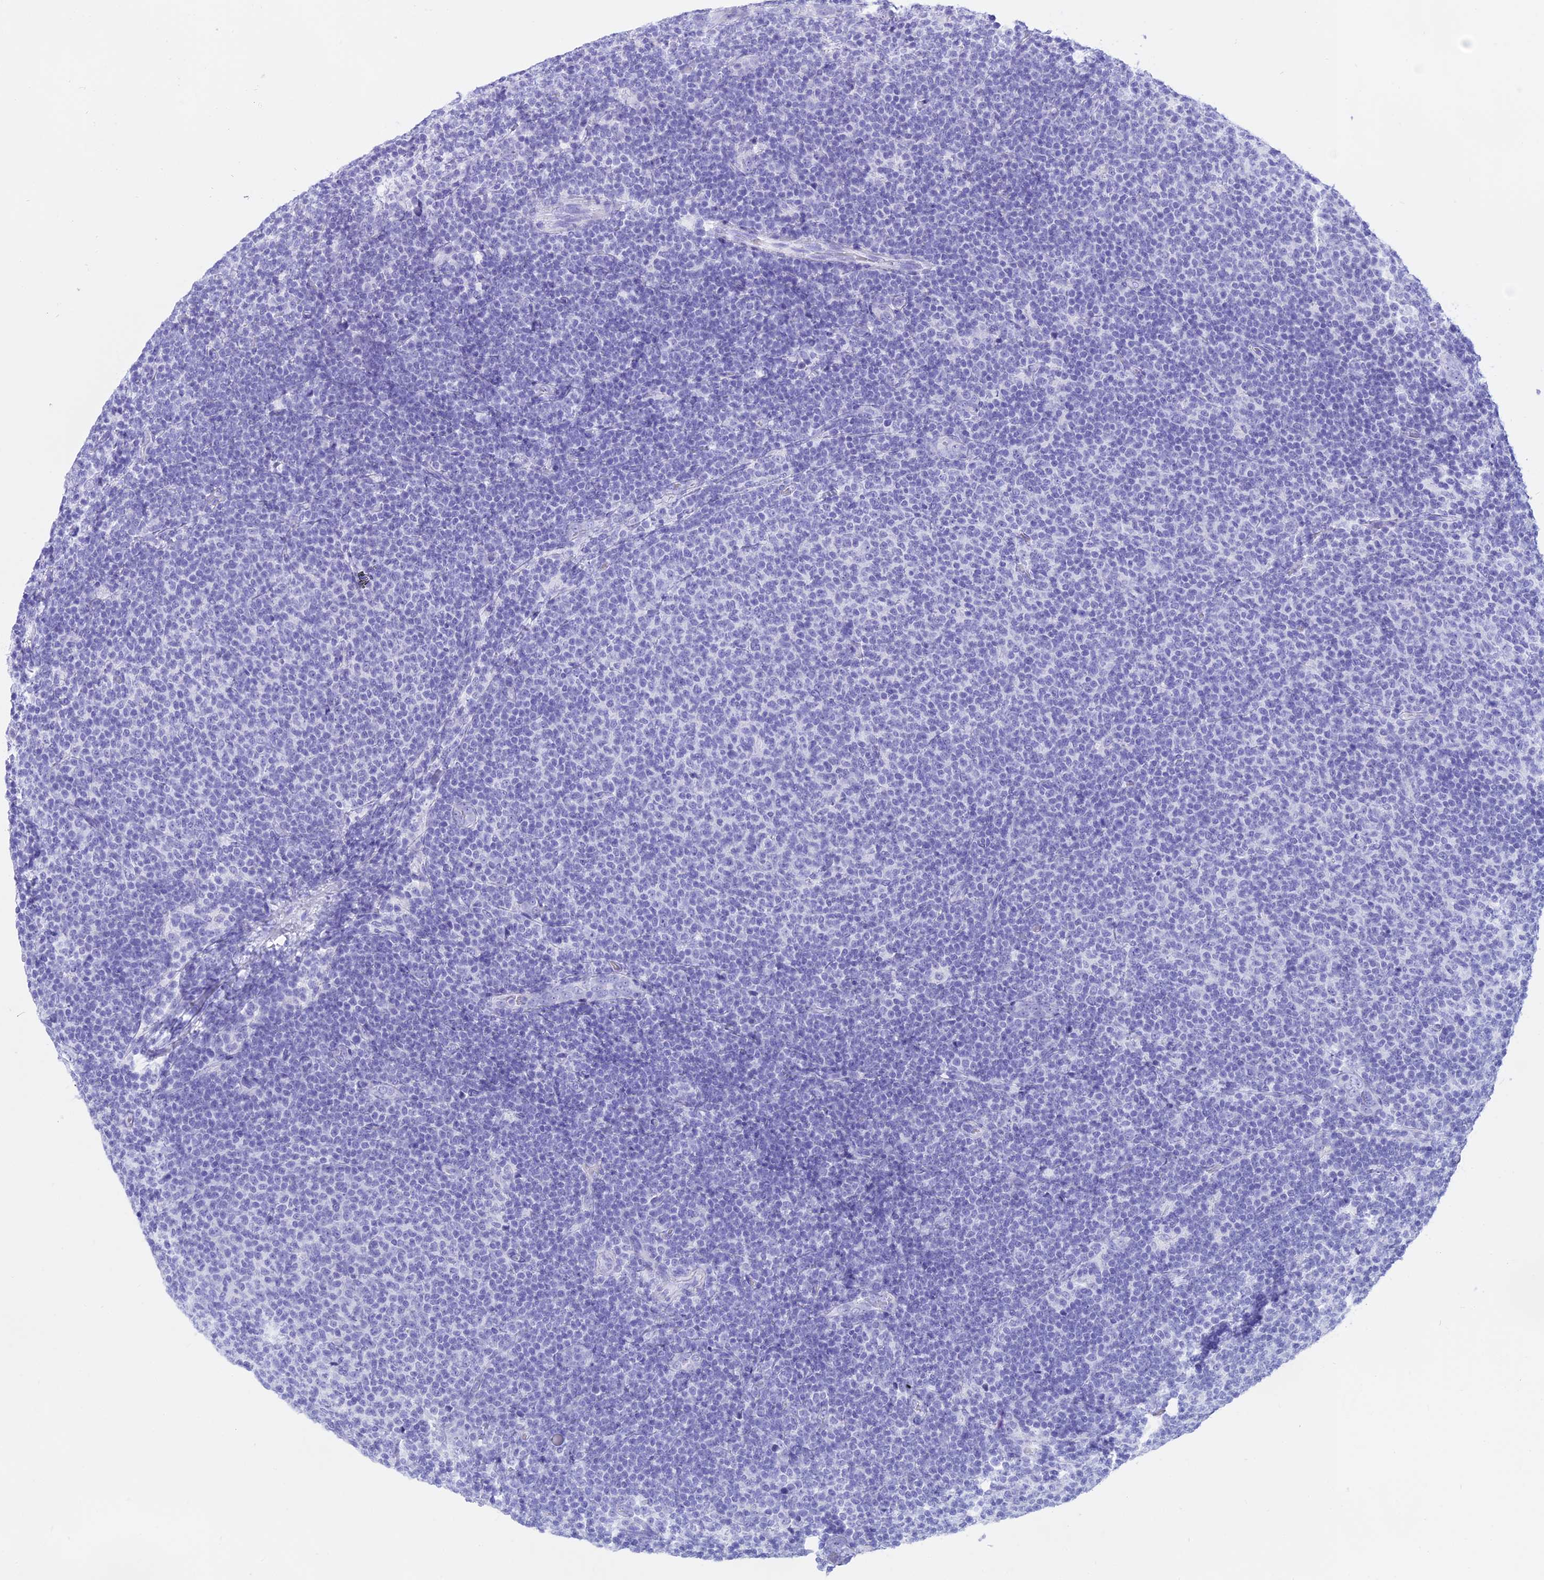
{"staining": {"intensity": "negative", "quantity": "none", "location": "none"}, "tissue": "lymphoma", "cell_type": "Tumor cells", "image_type": "cancer", "snomed": [{"axis": "morphology", "description": "Malignant lymphoma, non-Hodgkin's type, Low grade"}, {"axis": "topography", "description": "Lymph node"}], "caption": "High magnification brightfield microscopy of malignant lymphoma, non-Hodgkin's type (low-grade) stained with DAB (brown) and counterstained with hematoxylin (blue): tumor cells show no significant positivity.", "gene": "ISCA1", "patient": {"sex": "male", "age": 66}}